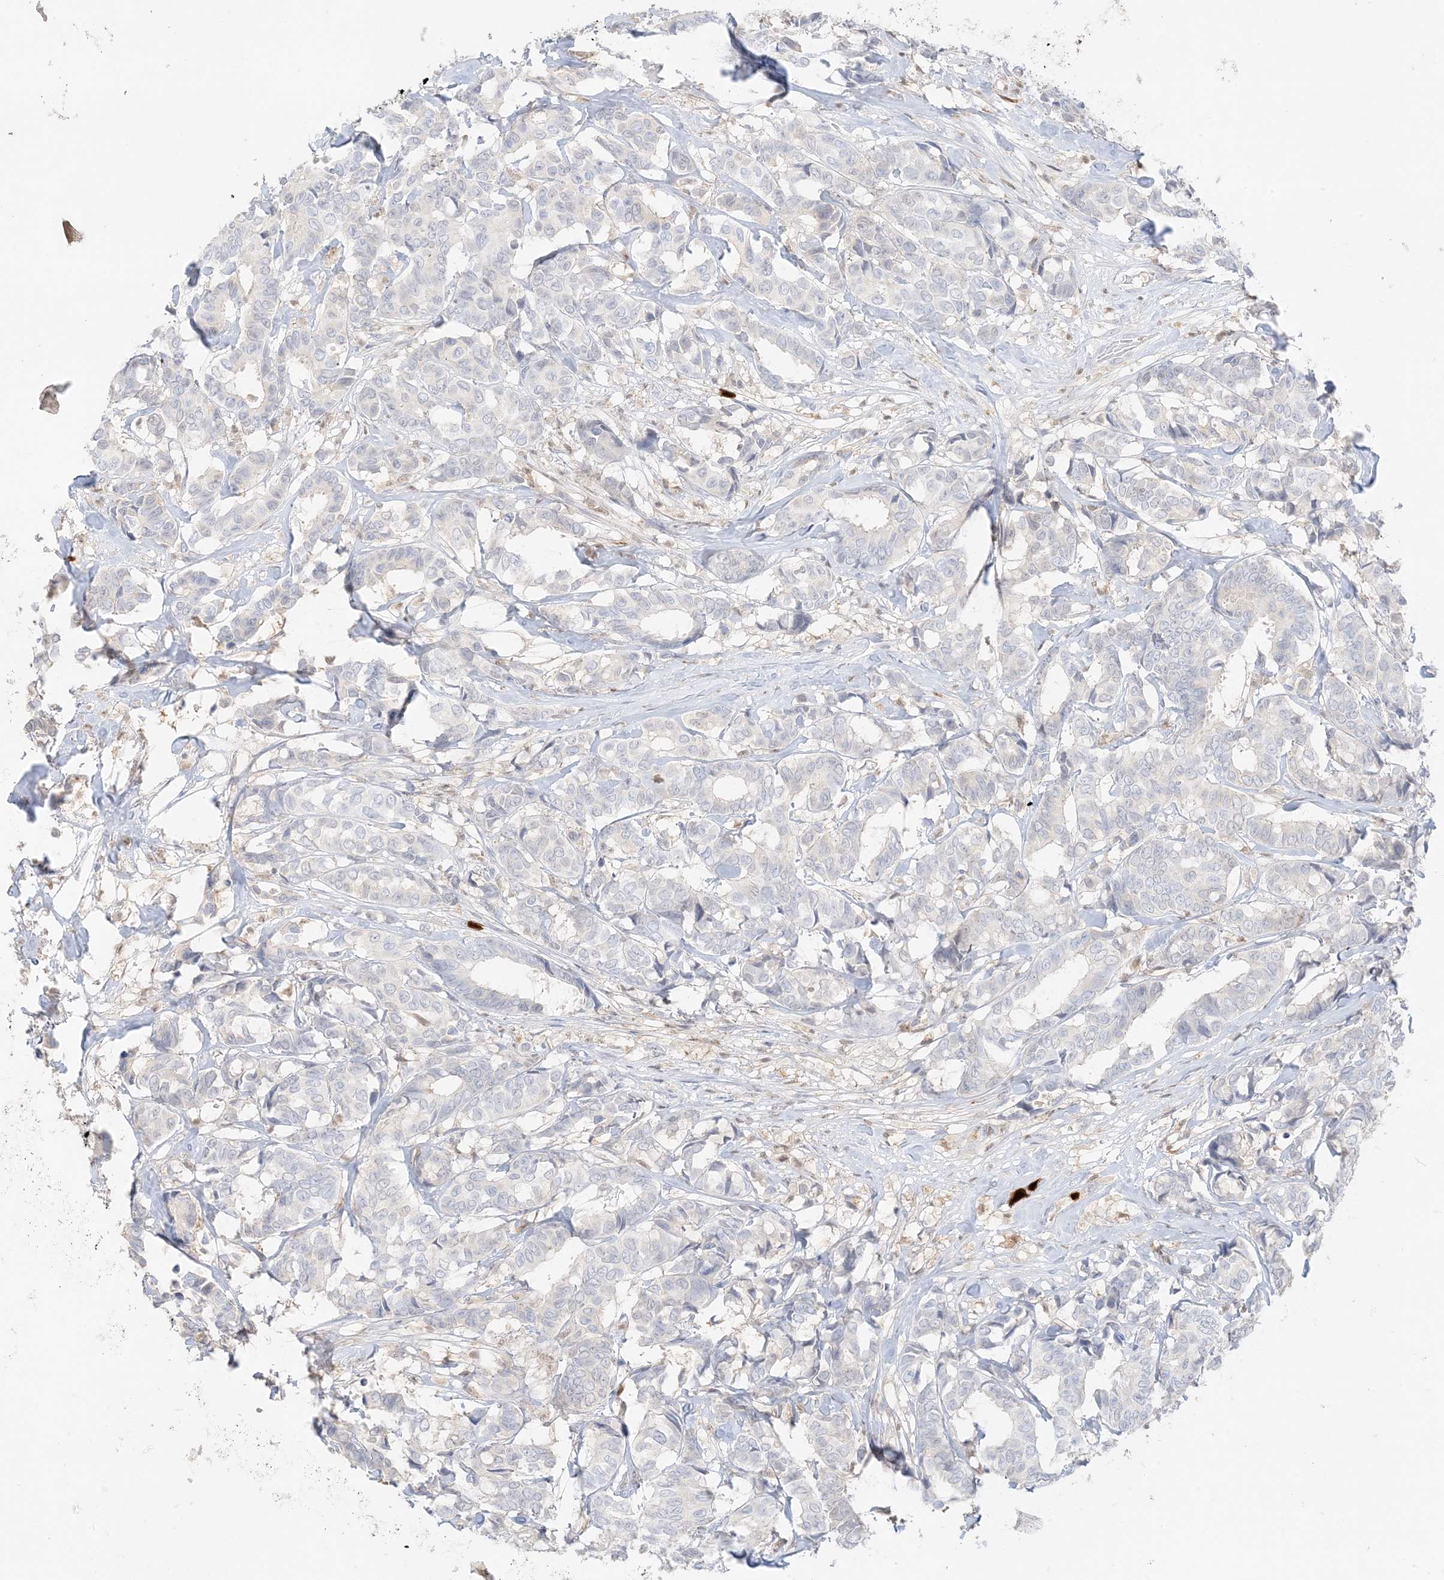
{"staining": {"intensity": "negative", "quantity": "none", "location": "none"}, "tissue": "breast cancer", "cell_type": "Tumor cells", "image_type": "cancer", "snomed": [{"axis": "morphology", "description": "Duct carcinoma"}, {"axis": "topography", "description": "Breast"}], "caption": "Tumor cells are negative for brown protein staining in breast infiltrating ductal carcinoma. (DAB immunohistochemistry, high magnification).", "gene": "GCA", "patient": {"sex": "female", "age": 87}}